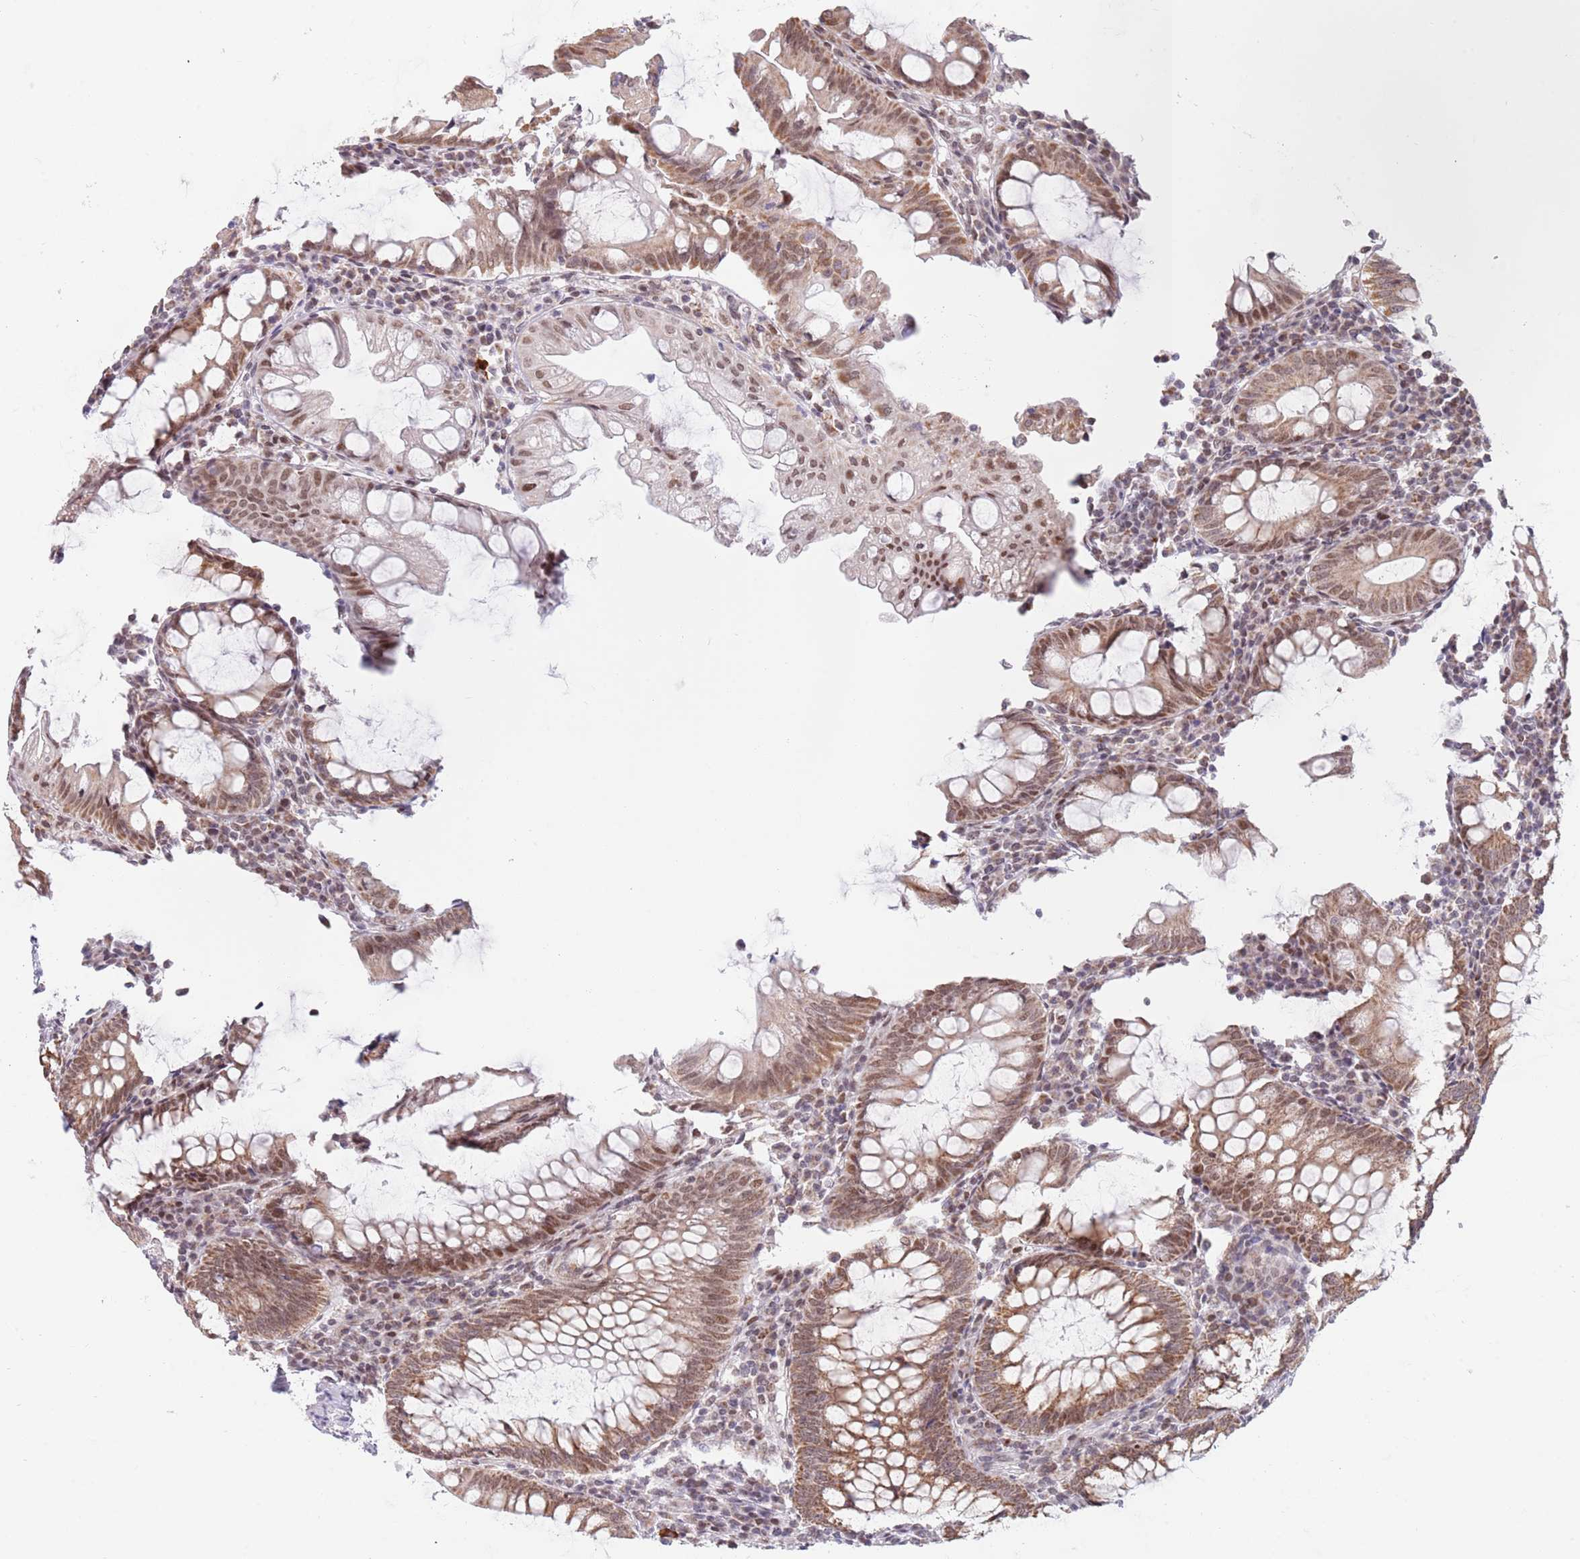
{"staining": {"intensity": "moderate", "quantity": ">75%", "location": "cytoplasmic/membranous,nuclear"}, "tissue": "appendix", "cell_type": "Glandular cells", "image_type": "normal", "snomed": [{"axis": "morphology", "description": "Normal tissue, NOS"}, {"axis": "topography", "description": "Appendix"}], "caption": "A micrograph of human appendix stained for a protein demonstrates moderate cytoplasmic/membranous,nuclear brown staining in glandular cells. Nuclei are stained in blue.", "gene": "TIMM13", "patient": {"sex": "male", "age": 83}}